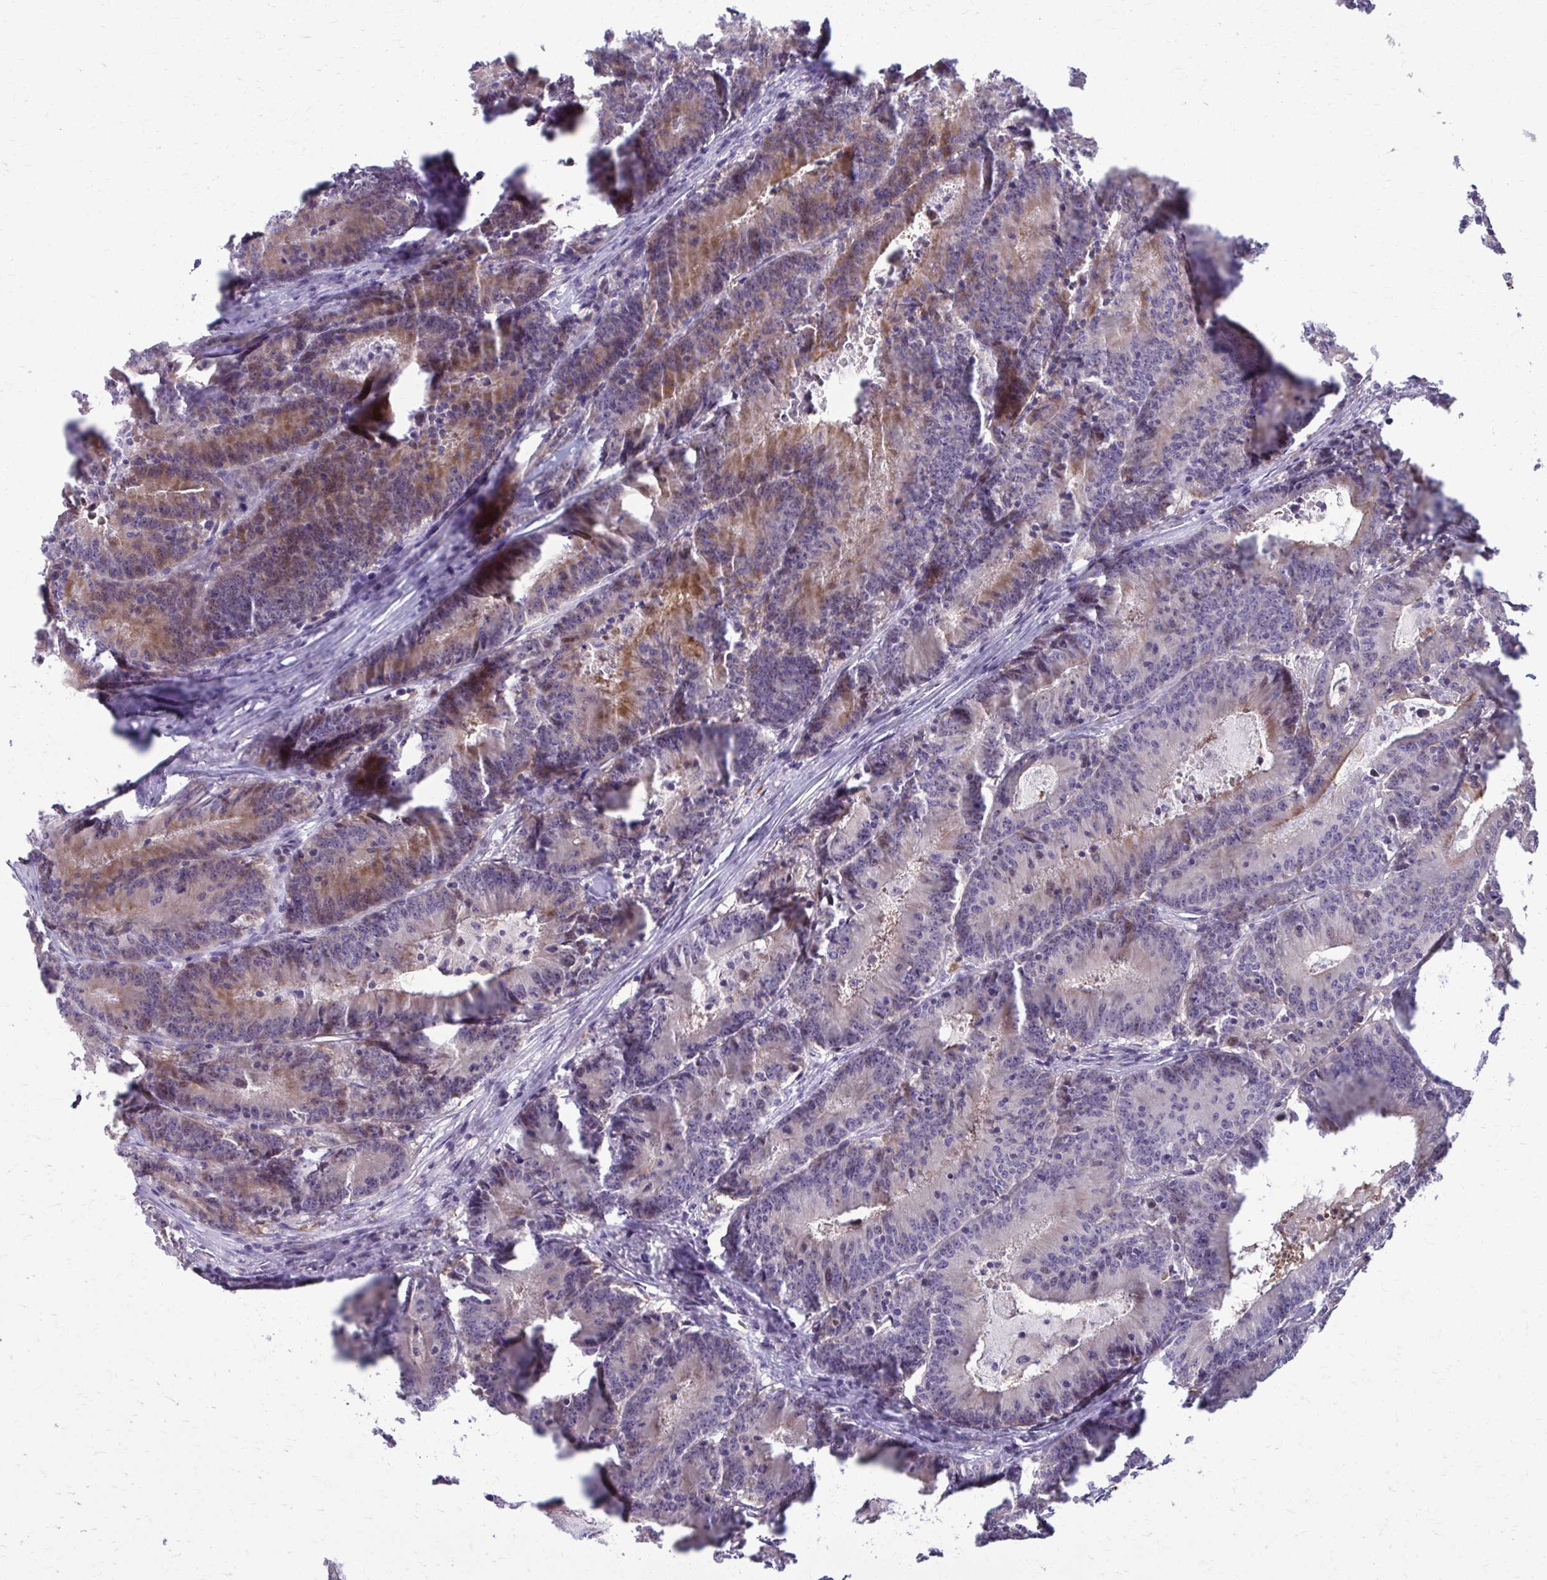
{"staining": {"intensity": "moderate", "quantity": "<25%", "location": "cytoplasmic/membranous"}, "tissue": "colorectal cancer", "cell_type": "Tumor cells", "image_type": "cancer", "snomed": [{"axis": "morphology", "description": "Adenocarcinoma, NOS"}, {"axis": "topography", "description": "Colon"}], "caption": "High-magnification brightfield microscopy of adenocarcinoma (colorectal) stained with DAB (brown) and counterstained with hematoxylin (blue). tumor cells exhibit moderate cytoplasmic/membranous expression is identified in about<25% of cells. (DAB IHC with brightfield microscopy, high magnification).", "gene": "OR4M1", "patient": {"sex": "female", "age": 78}}